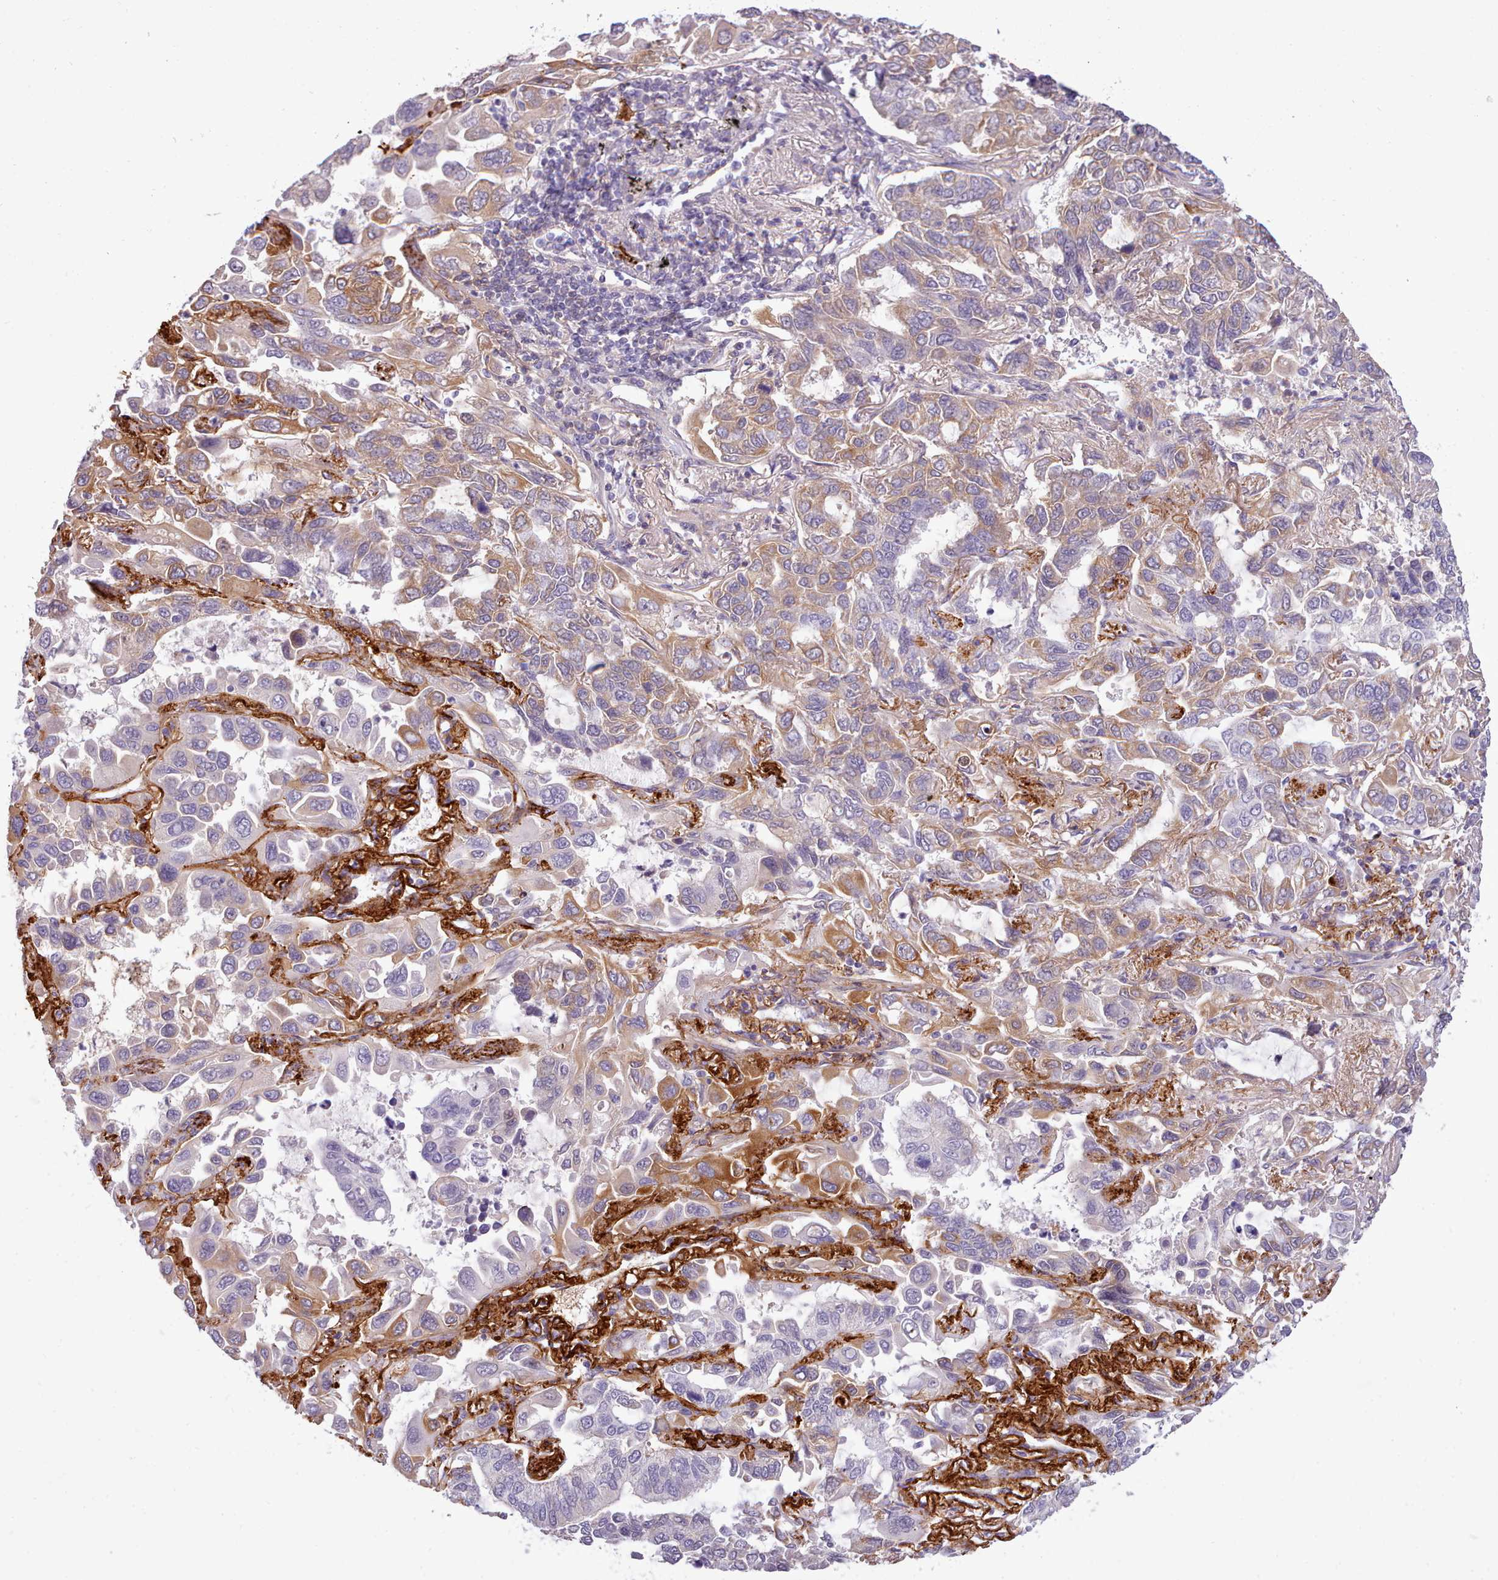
{"staining": {"intensity": "moderate", "quantity": "<25%", "location": "cytoplasmic/membranous"}, "tissue": "lung cancer", "cell_type": "Tumor cells", "image_type": "cancer", "snomed": [{"axis": "morphology", "description": "Adenocarcinoma, NOS"}, {"axis": "topography", "description": "Lung"}], "caption": "The immunohistochemical stain shows moderate cytoplasmic/membranous positivity in tumor cells of adenocarcinoma (lung) tissue.", "gene": "CYP2A13", "patient": {"sex": "male", "age": 64}}